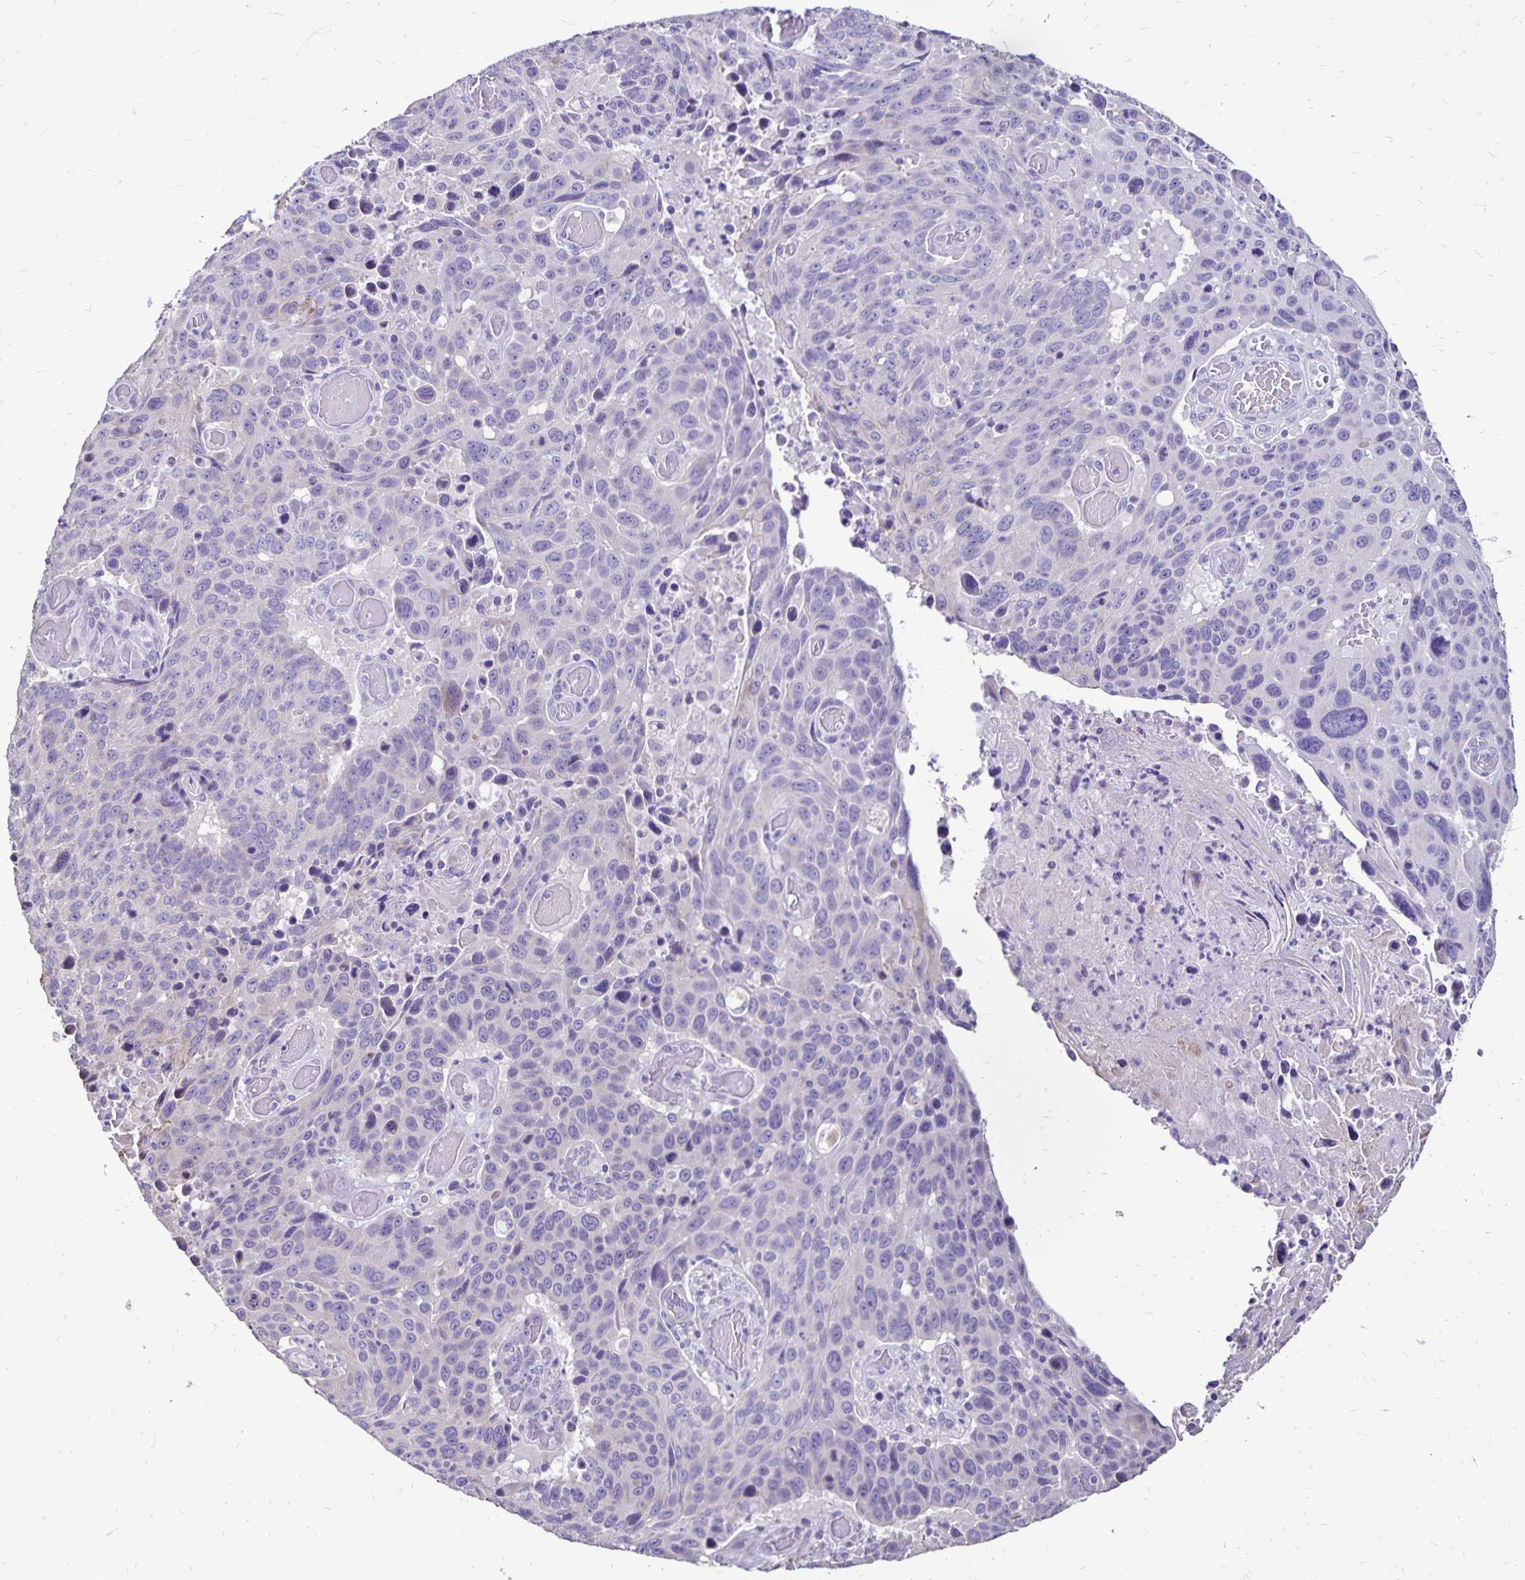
{"staining": {"intensity": "negative", "quantity": "none", "location": "none"}, "tissue": "lung cancer", "cell_type": "Tumor cells", "image_type": "cancer", "snomed": [{"axis": "morphology", "description": "Squamous cell carcinoma, NOS"}, {"axis": "topography", "description": "Lung"}], "caption": "The immunohistochemistry micrograph has no significant expression in tumor cells of lung cancer (squamous cell carcinoma) tissue.", "gene": "EVPL", "patient": {"sex": "male", "age": 68}}